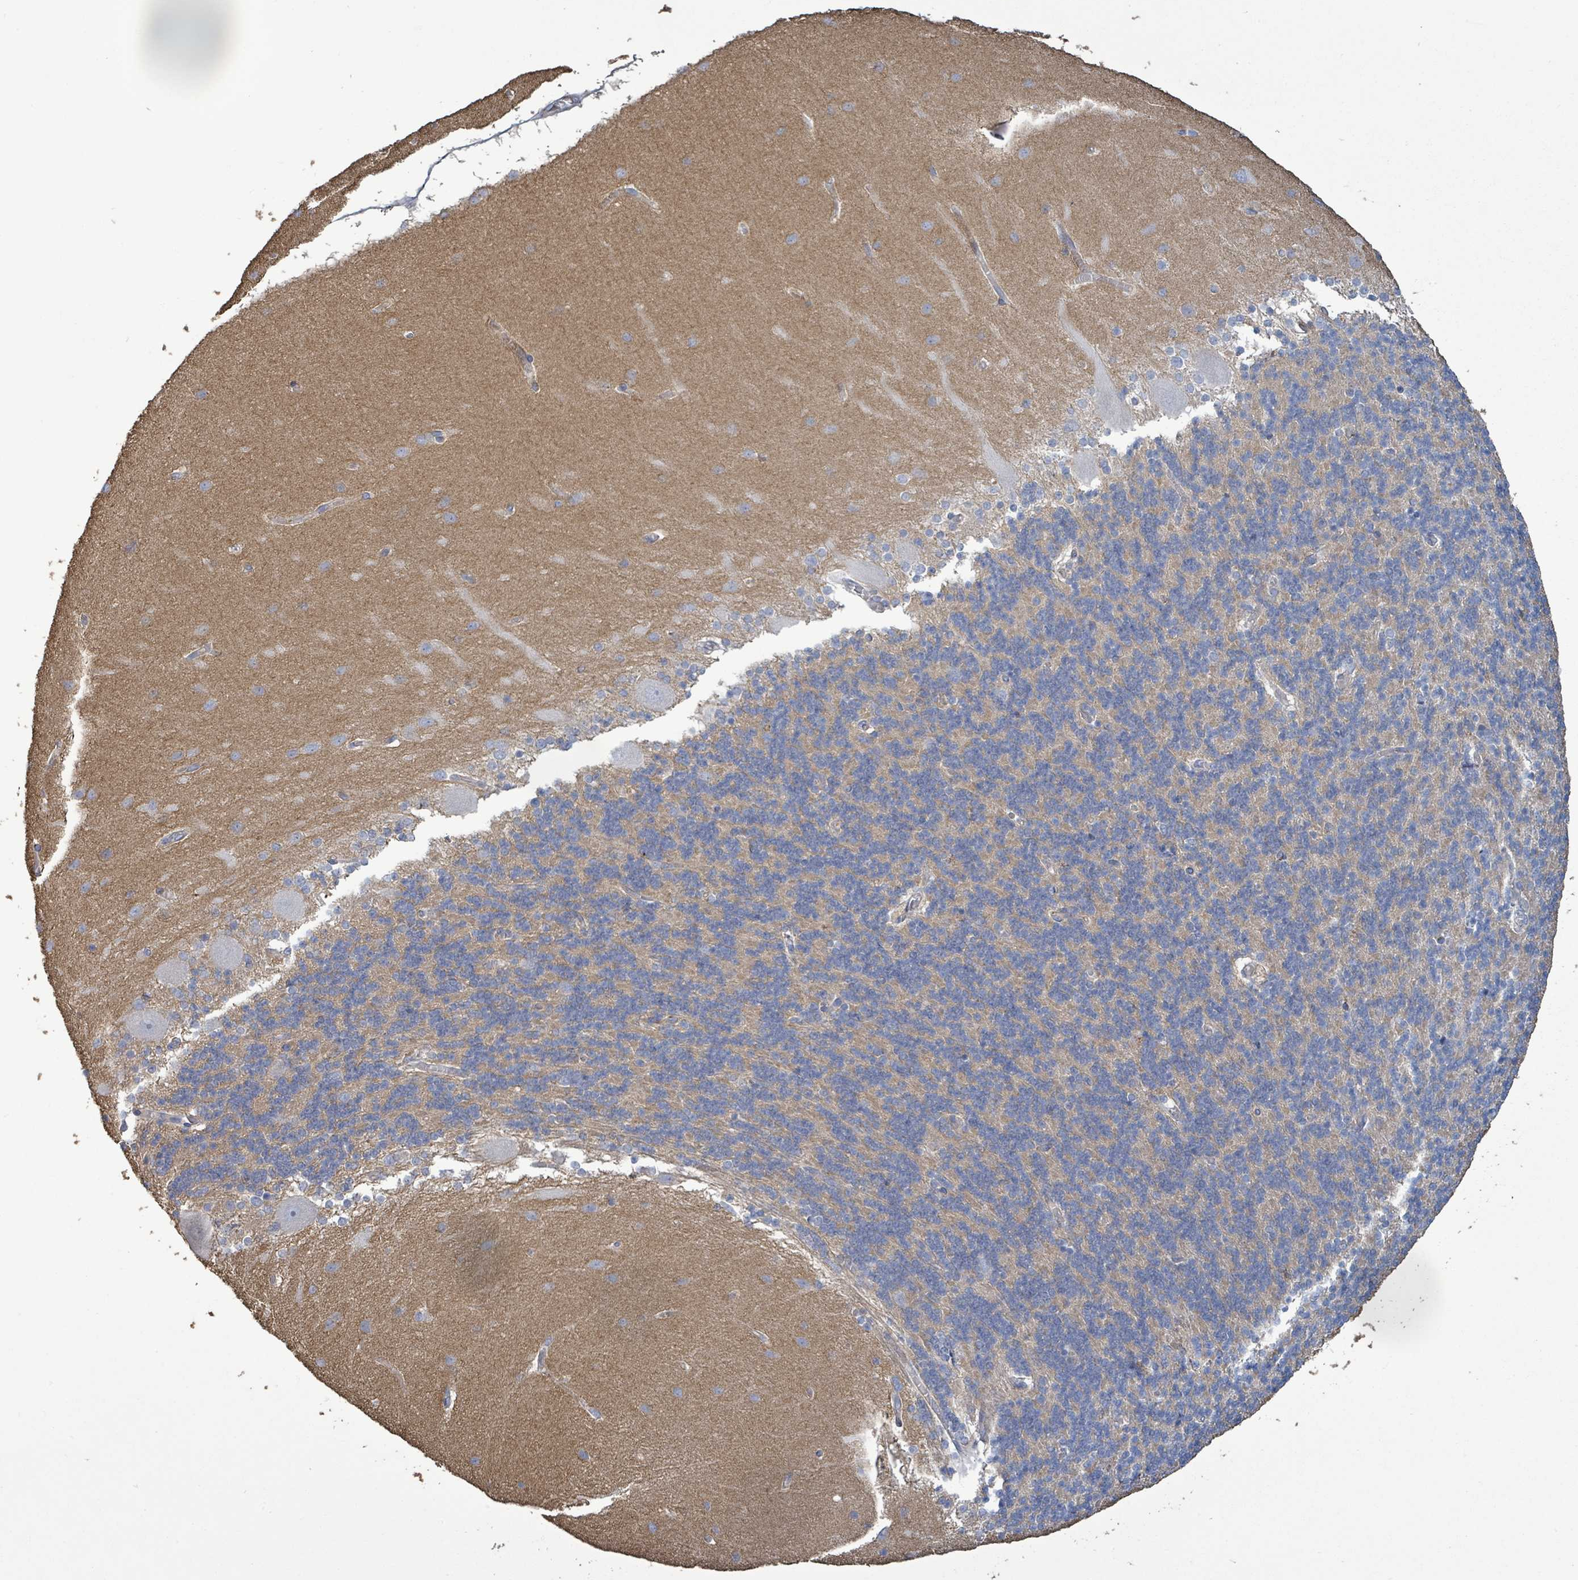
{"staining": {"intensity": "moderate", "quantity": "25%-75%", "location": "cytoplasmic/membranous"}, "tissue": "cerebellum", "cell_type": "Cells in granular layer", "image_type": "normal", "snomed": [{"axis": "morphology", "description": "Normal tissue, NOS"}, {"axis": "topography", "description": "Cerebellum"}], "caption": "Moderate cytoplasmic/membranous expression is appreciated in approximately 25%-75% of cells in granular layer in benign cerebellum.", "gene": "HRAS", "patient": {"sex": "female", "age": 54}}